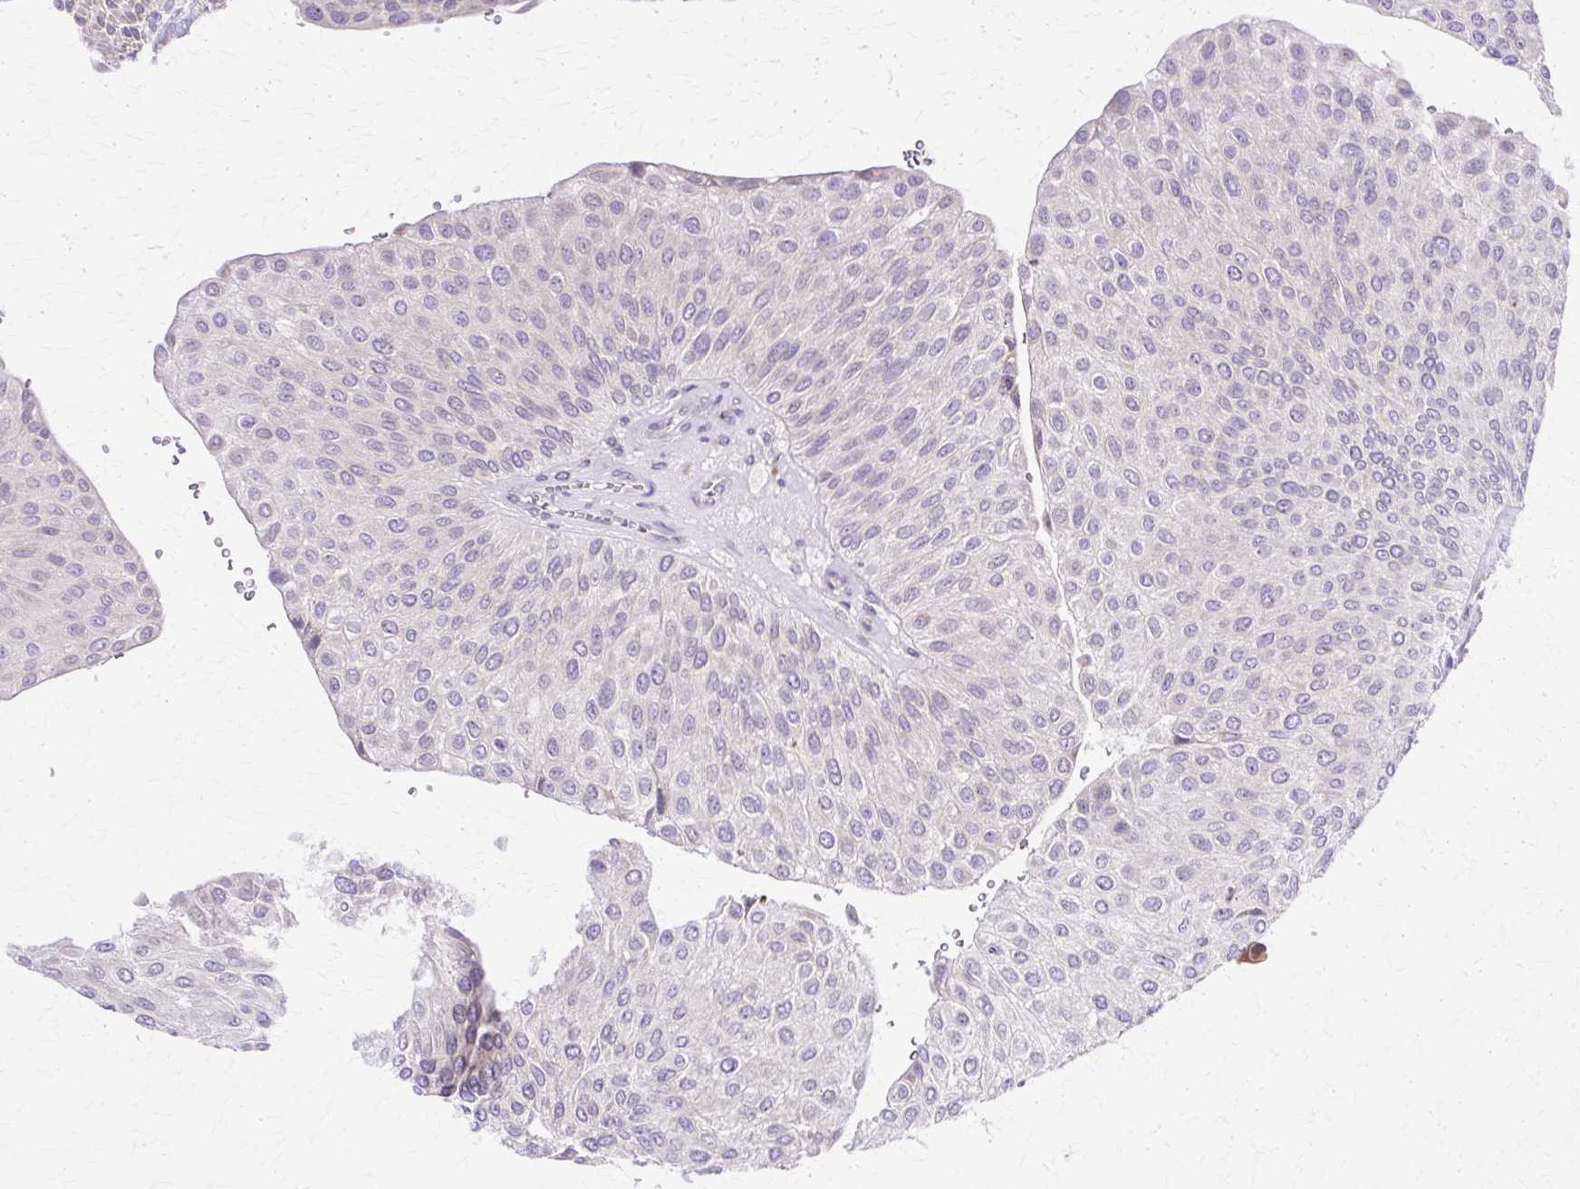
{"staining": {"intensity": "weak", "quantity": "<25%", "location": "cytoplasmic/membranous"}, "tissue": "urothelial cancer", "cell_type": "Tumor cells", "image_type": "cancer", "snomed": [{"axis": "morphology", "description": "Urothelial carcinoma, NOS"}, {"axis": "topography", "description": "Urinary bladder"}], "caption": "Transitional cell carcinoma was stained to show a protein in brown. There is no significant expression in tumor cells.", "gene": "TBC1D3G", "patient": {"sex": "male", "age": 67}}